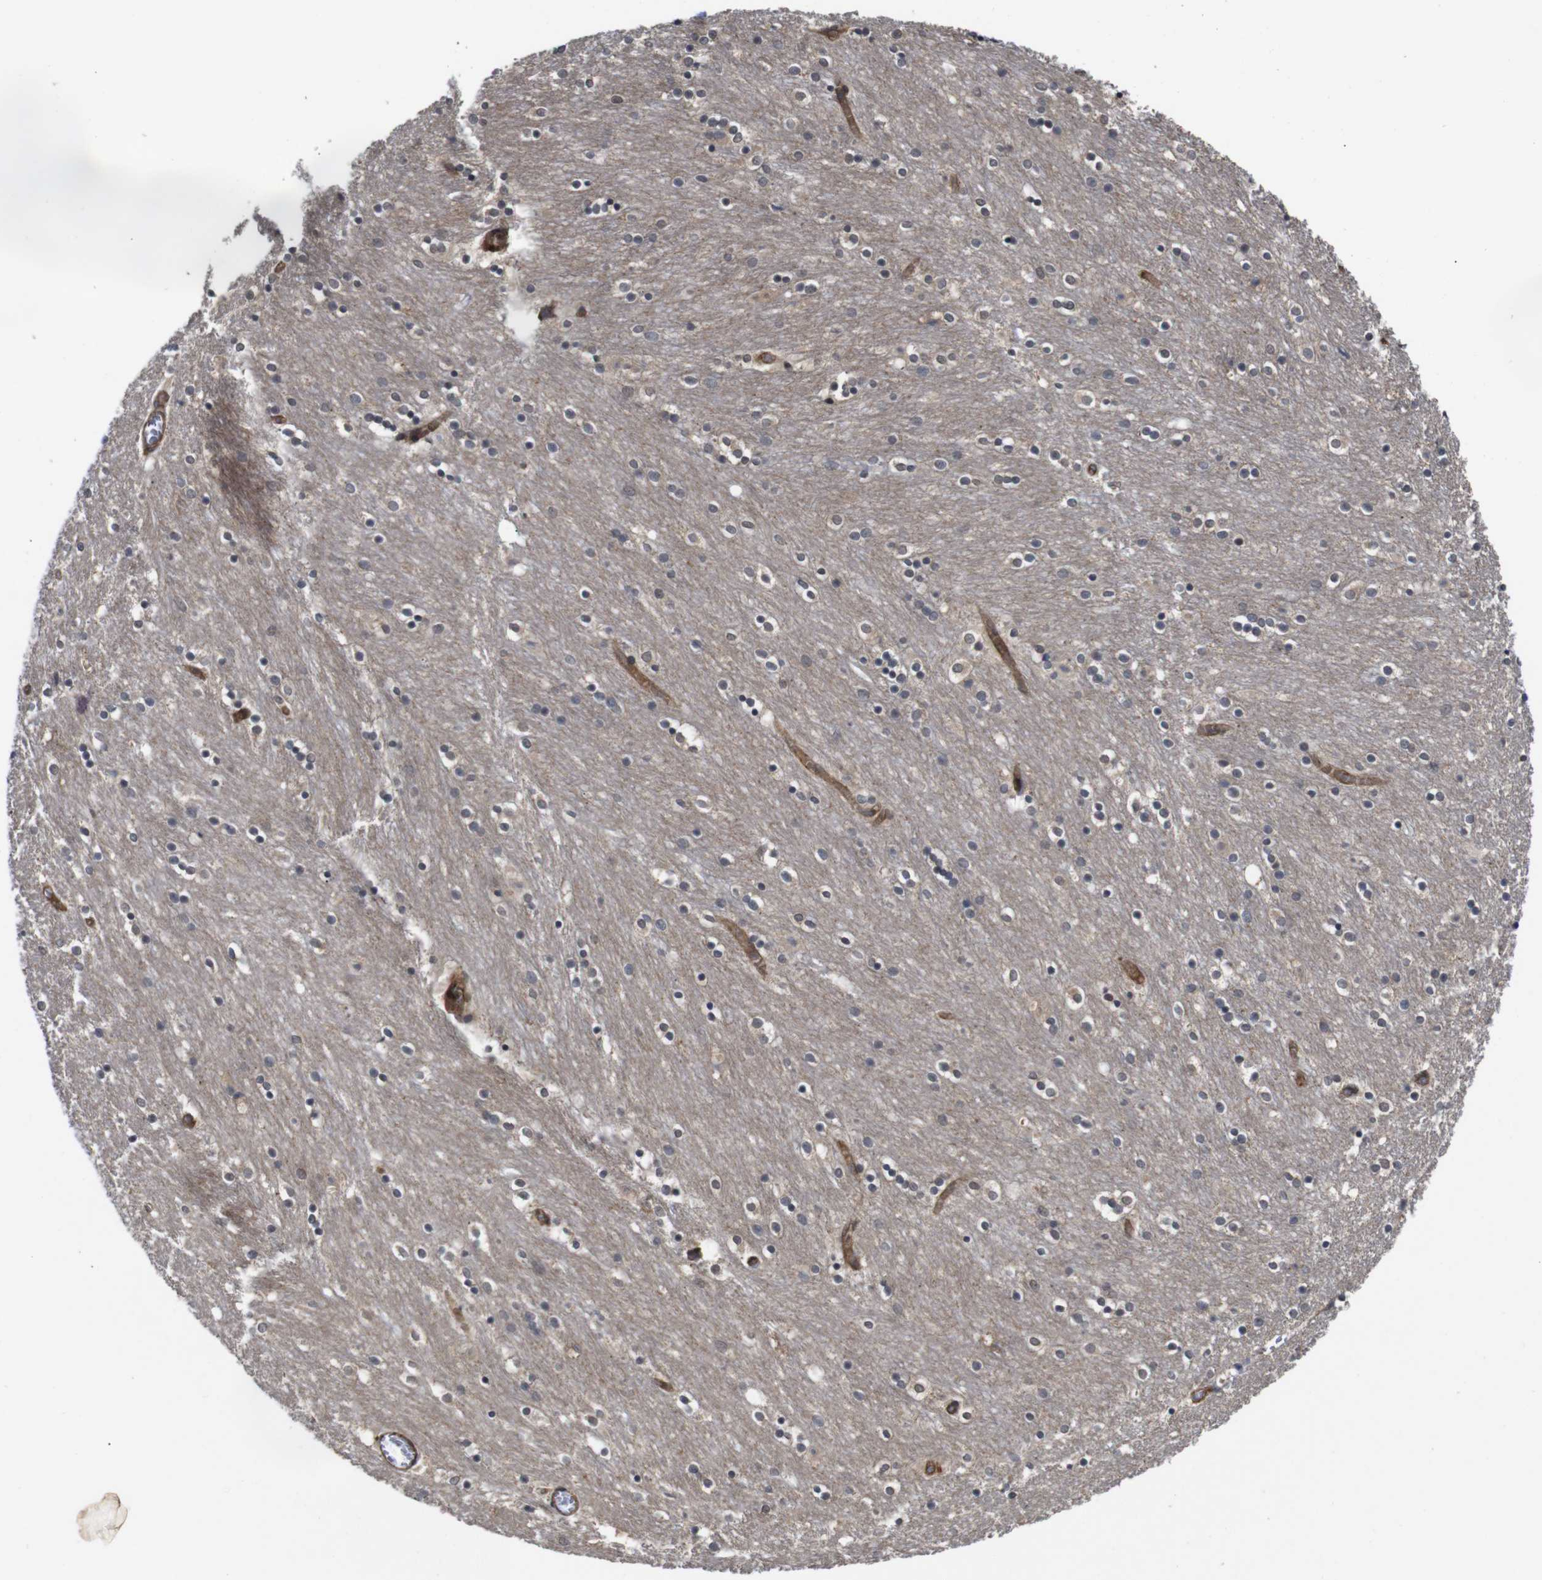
{"staining": {"intensity": "moderate", "quantity": "25%-75%", "location": "cytoplasmic/membranous"}, "tissue": "caudate", "cell_type": "Glial cells", "image_type": "normal", "snomed": [{"axis": "morphology", "description": "Normal tissue, NOS"}, {"axis": "topography", "description": "Lateral ventricle wall"}], "caption": "Moderate cytoplasmic/membranous staining is seen in about 25%-75% of glial cells in benign caudate.", "gene": "NANOS1", "patient": {"sex": "female", "age": 54}}